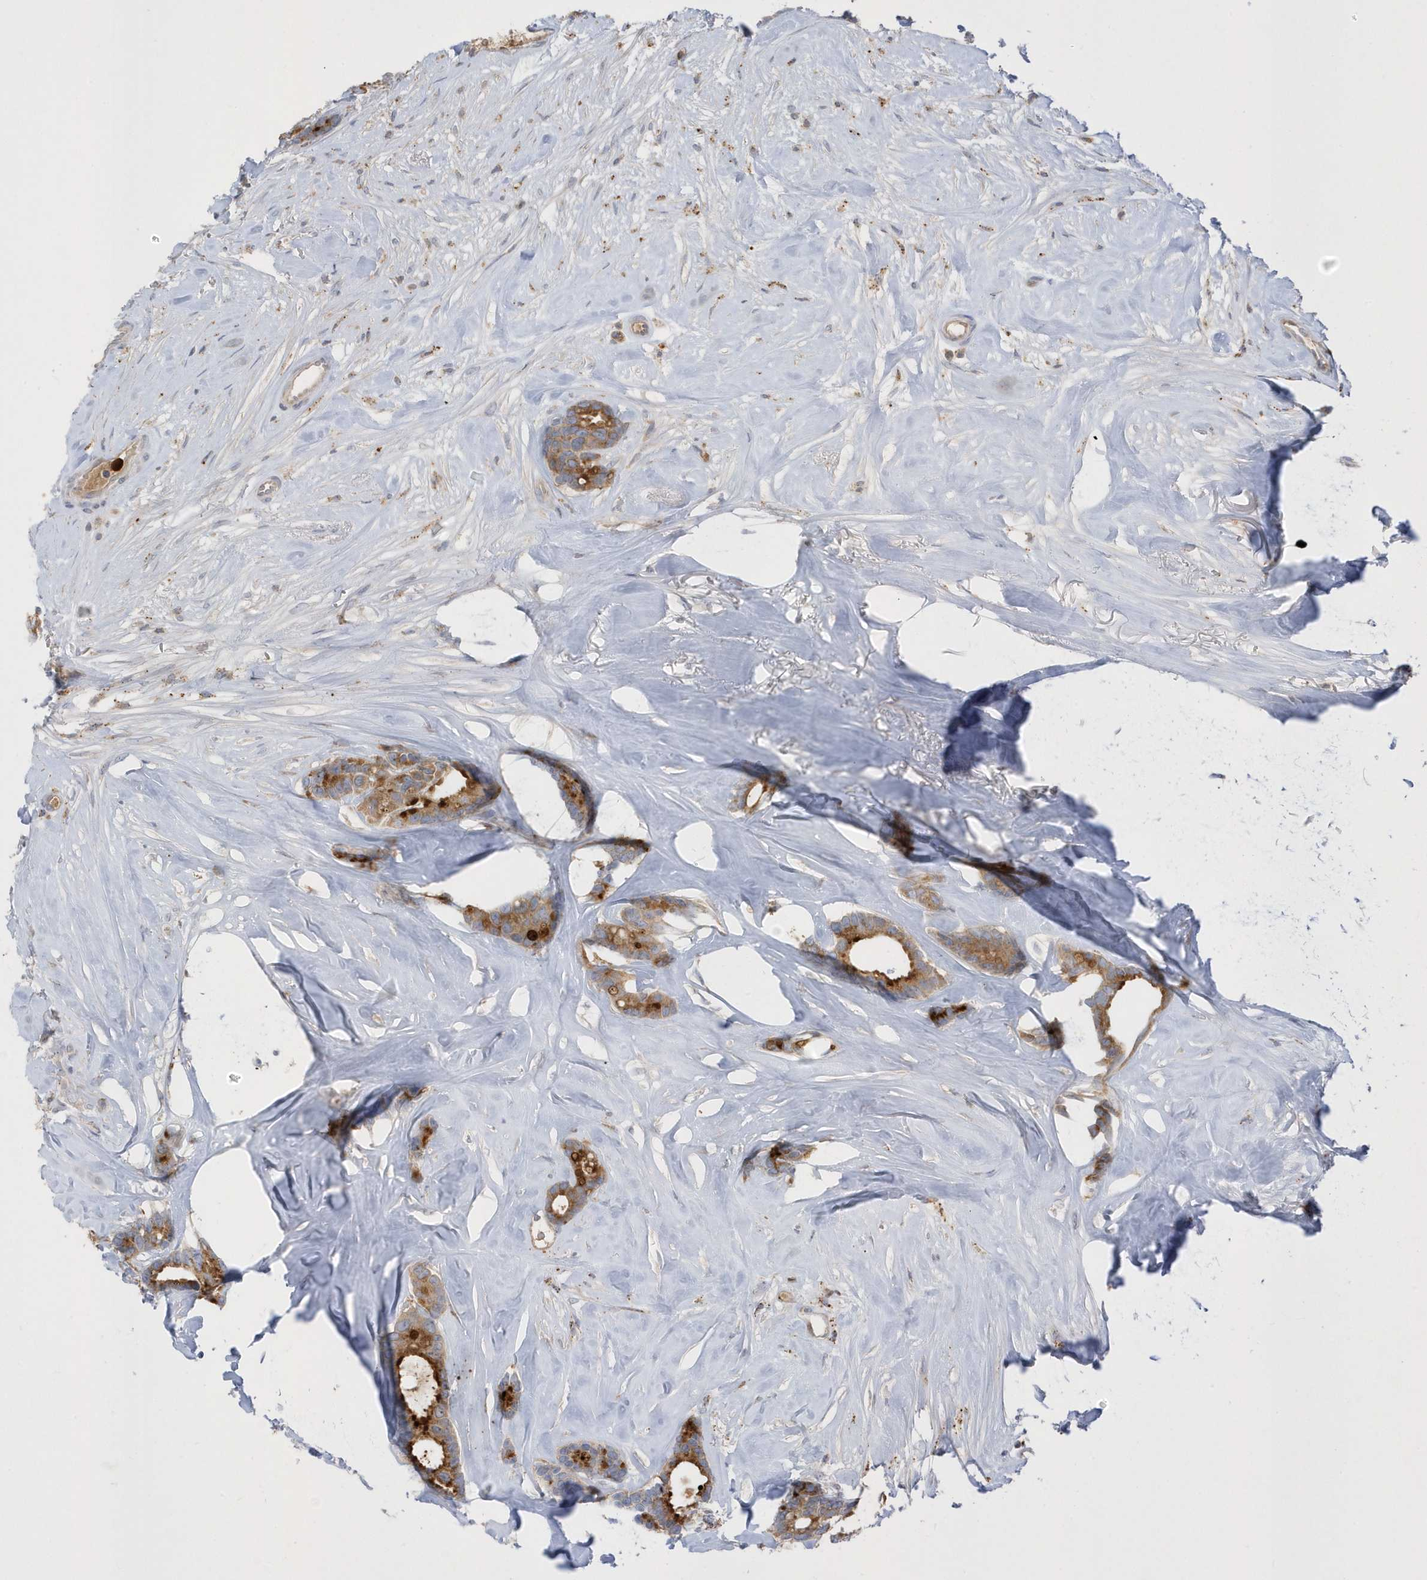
{"staining": {"intensity": "moderate", "quantity": ">75%", "location": "cytoplasmic/membranous"}, "tissue": "breast cancer", "cell_type": "Tumor cells", "image_type": "cancer", "snomed": [{"axis": "morphology", "description": "Duct carcinoma"}, {"axis": "topography", "description": "Breast"}], "caption": "Moderate cytoplasmic/membranous protein positivity is seen in approximately >75% of tumor cells in breast intraductal carcinoma. The protein is shown in brown color, while the nuclei are stained blue.", "gene": "DPP9", "patient": {"sex": "female", "age": 87}}